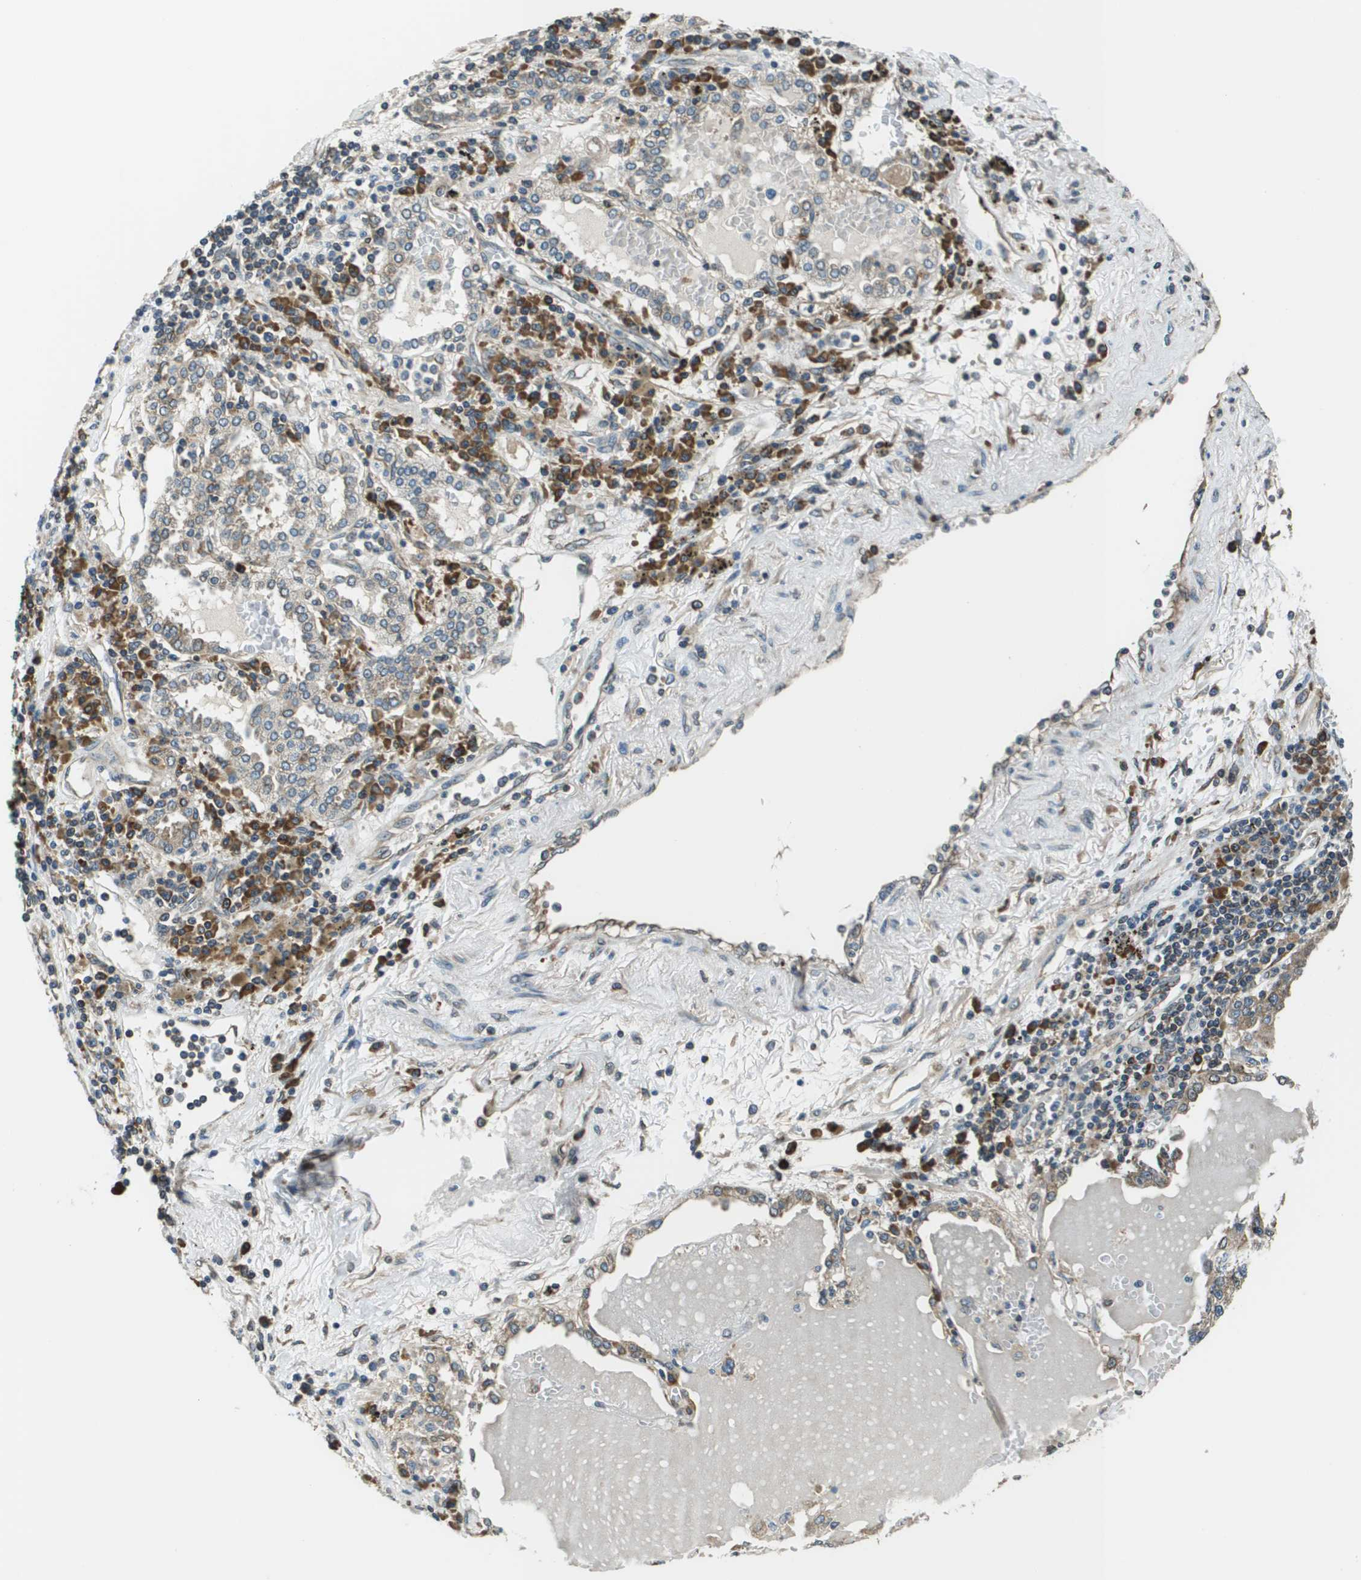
{"staining": {"intensity": "weak", "quantity": ">75%", "location": "cytoplasmic/membranous"}, "tissue": "lung cancer", "cell_type": "Tumor cells", "image_type": "cancer", "snomed": [{"axis": "morphology", "description": "Adenocarcinoma, NOS"}, {"axis": "topography", "description": "Lung"}], "caption": "Immunohistochemical staining of lung cancer (adenocarcinoma) demonstrates low levels of weak cytoplasmic/membranous staining in about >75% of tumor cells.", "gene": "SEC62", "patient": {"sex": "male", "age": 49}}